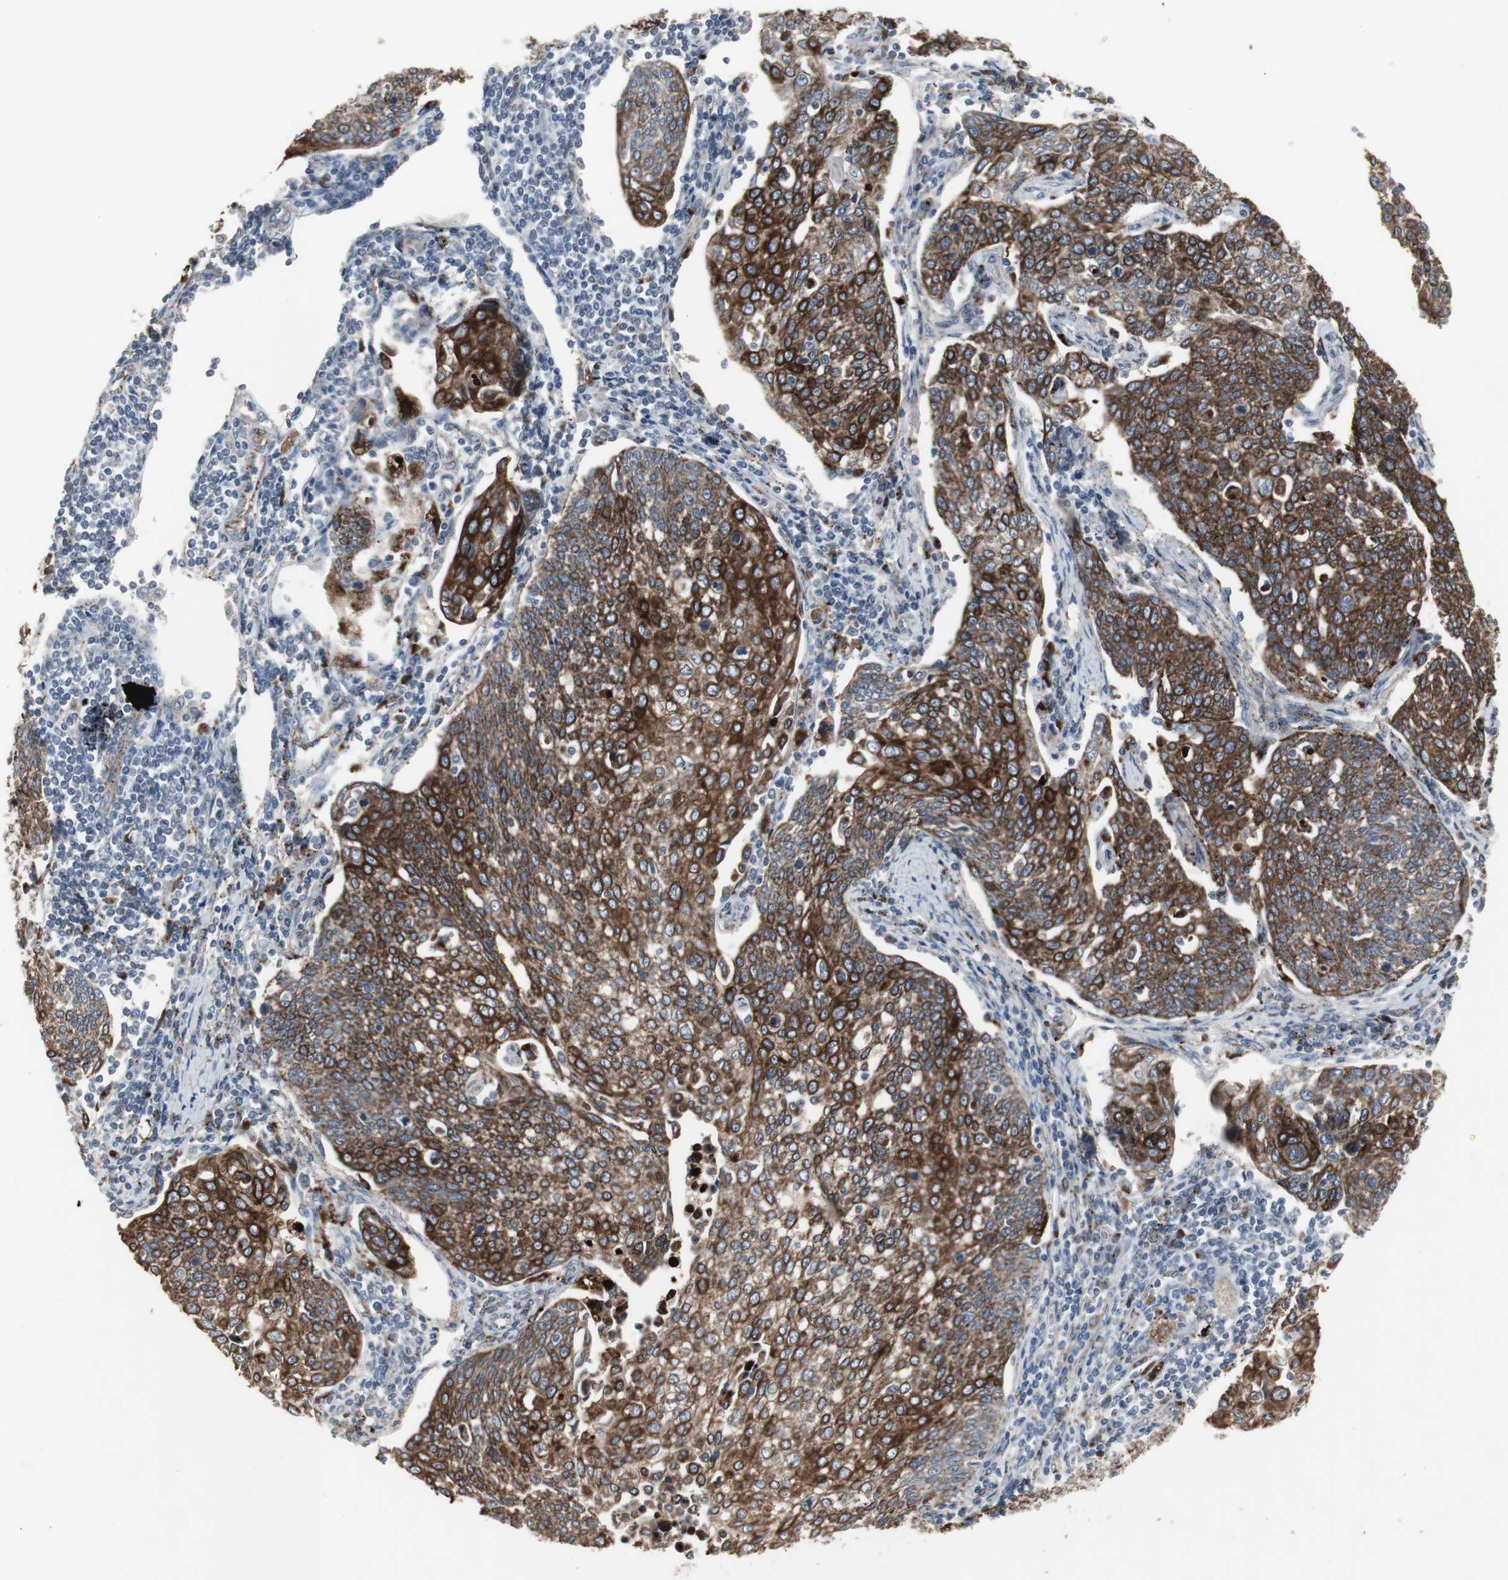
{"staining": {"intensity": "strong", "quantity": ">75%", "location": "cytoplasmic/membranous"}, "tissue": "cervical cancer", "cell_type": "Tumor cells", "image_type": "cancer", "snomed": [{"axis": "morphology", "description": "Squamous cell carcinoma, NOS"}, {"axis": "topography", "description": "Cervix"}], "caption": "DAB immunohistochemical staining of human squamous cell carcinoma (cervical) reveals strong cytoplasmic/membranous protein staining in approximately >75% of tumor cells.", "gene": "GBA1", "patient": {"sex": "female", "age": 34}}